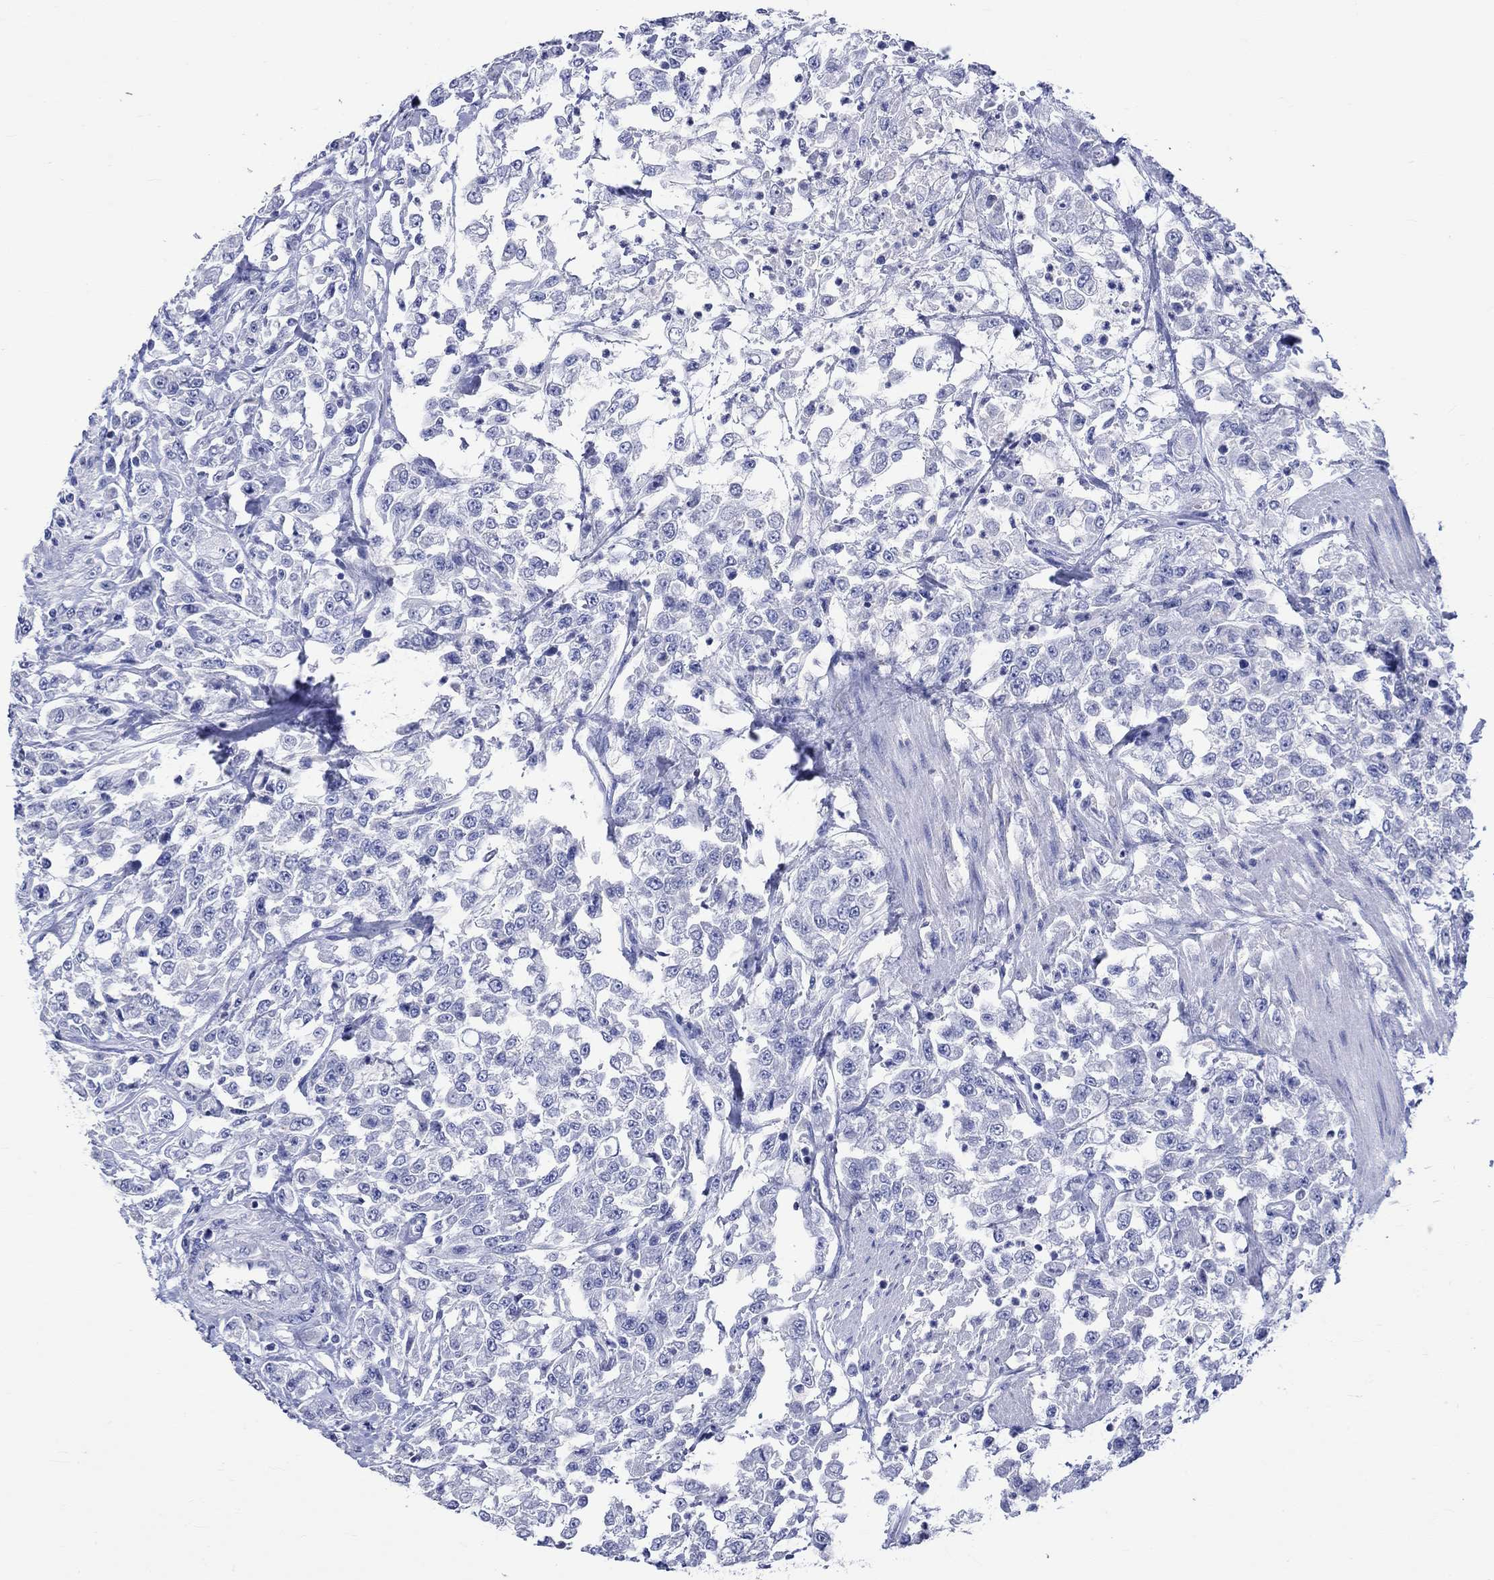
{"staining": {"intensity": "negative", "quantity": "none", "location": "none"}, "tissue": "urothelial cancer", "cell_type": "Tumor cells", "image_type": "cancer", "snomed": [{"axis": "morphology", "description": "Urothelial carcinoma, High grade"}, {"axis": "topography", "description": "Urinary bladder"}], "caption": "Tumor cells are negative for protein expression in human urothelial carcinoma (high-grade).", "gene": "KLHL35", "patient": {"sex": "male", "age": 46}}